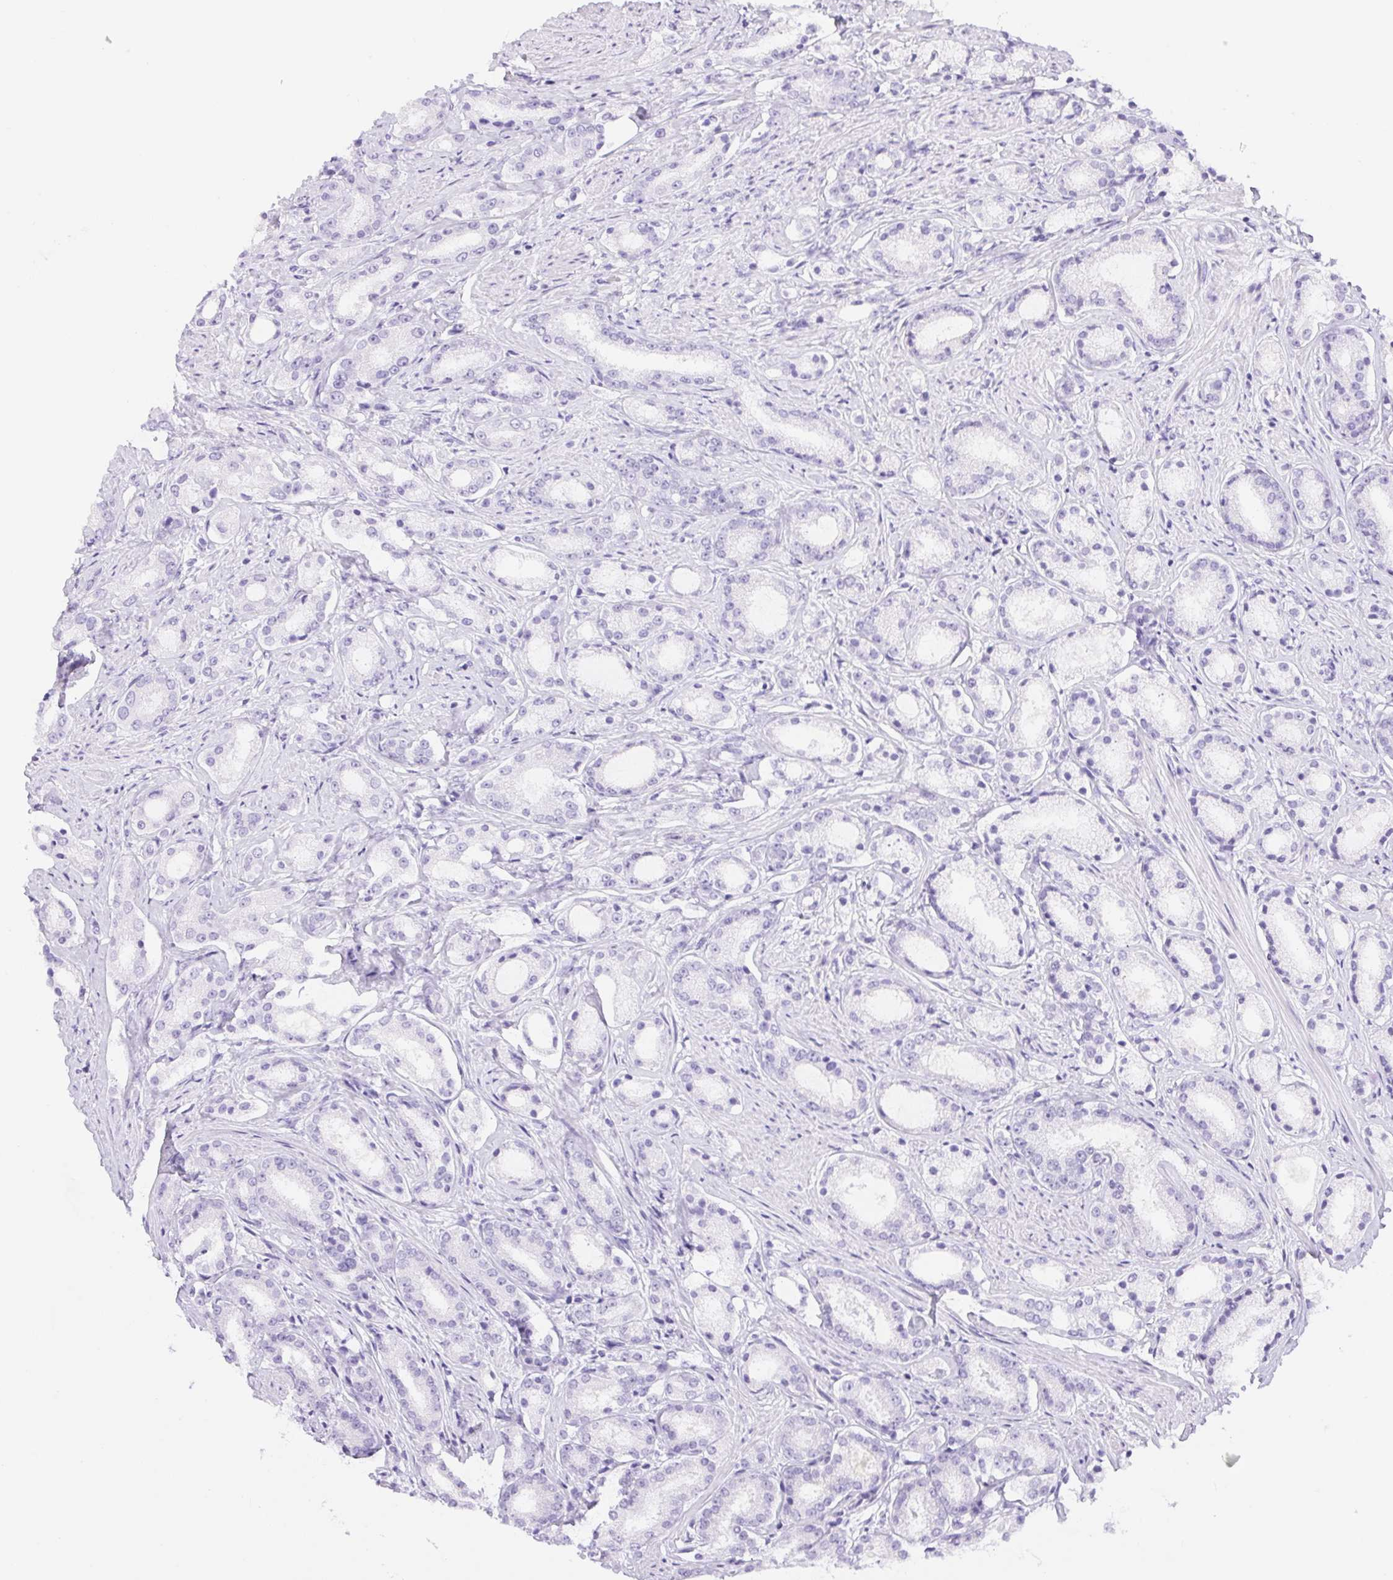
{"staining": {"intensity": "negative", "quantity": "none", "location": "none"}, "tissue": "prostate cancer", "cell_type": "Tumor cells", "image_type": "cancer", "snomed": [{"axis": "morphology", "description": "Adenocarcinoma, High grade"}, {"axis": "topography", "description": "Prostate"}], "caption": "Immunohistochemistry (IHC) micrograph of neoplastic tissue: high-grade adenocarcinoma (prostate) stained with DAB (3,3'-diaminobenzidine) exhibits no significant protein expression in tumor cells.", "gene": "ERP27", "patient": {"sex": "male", "age": 63}}